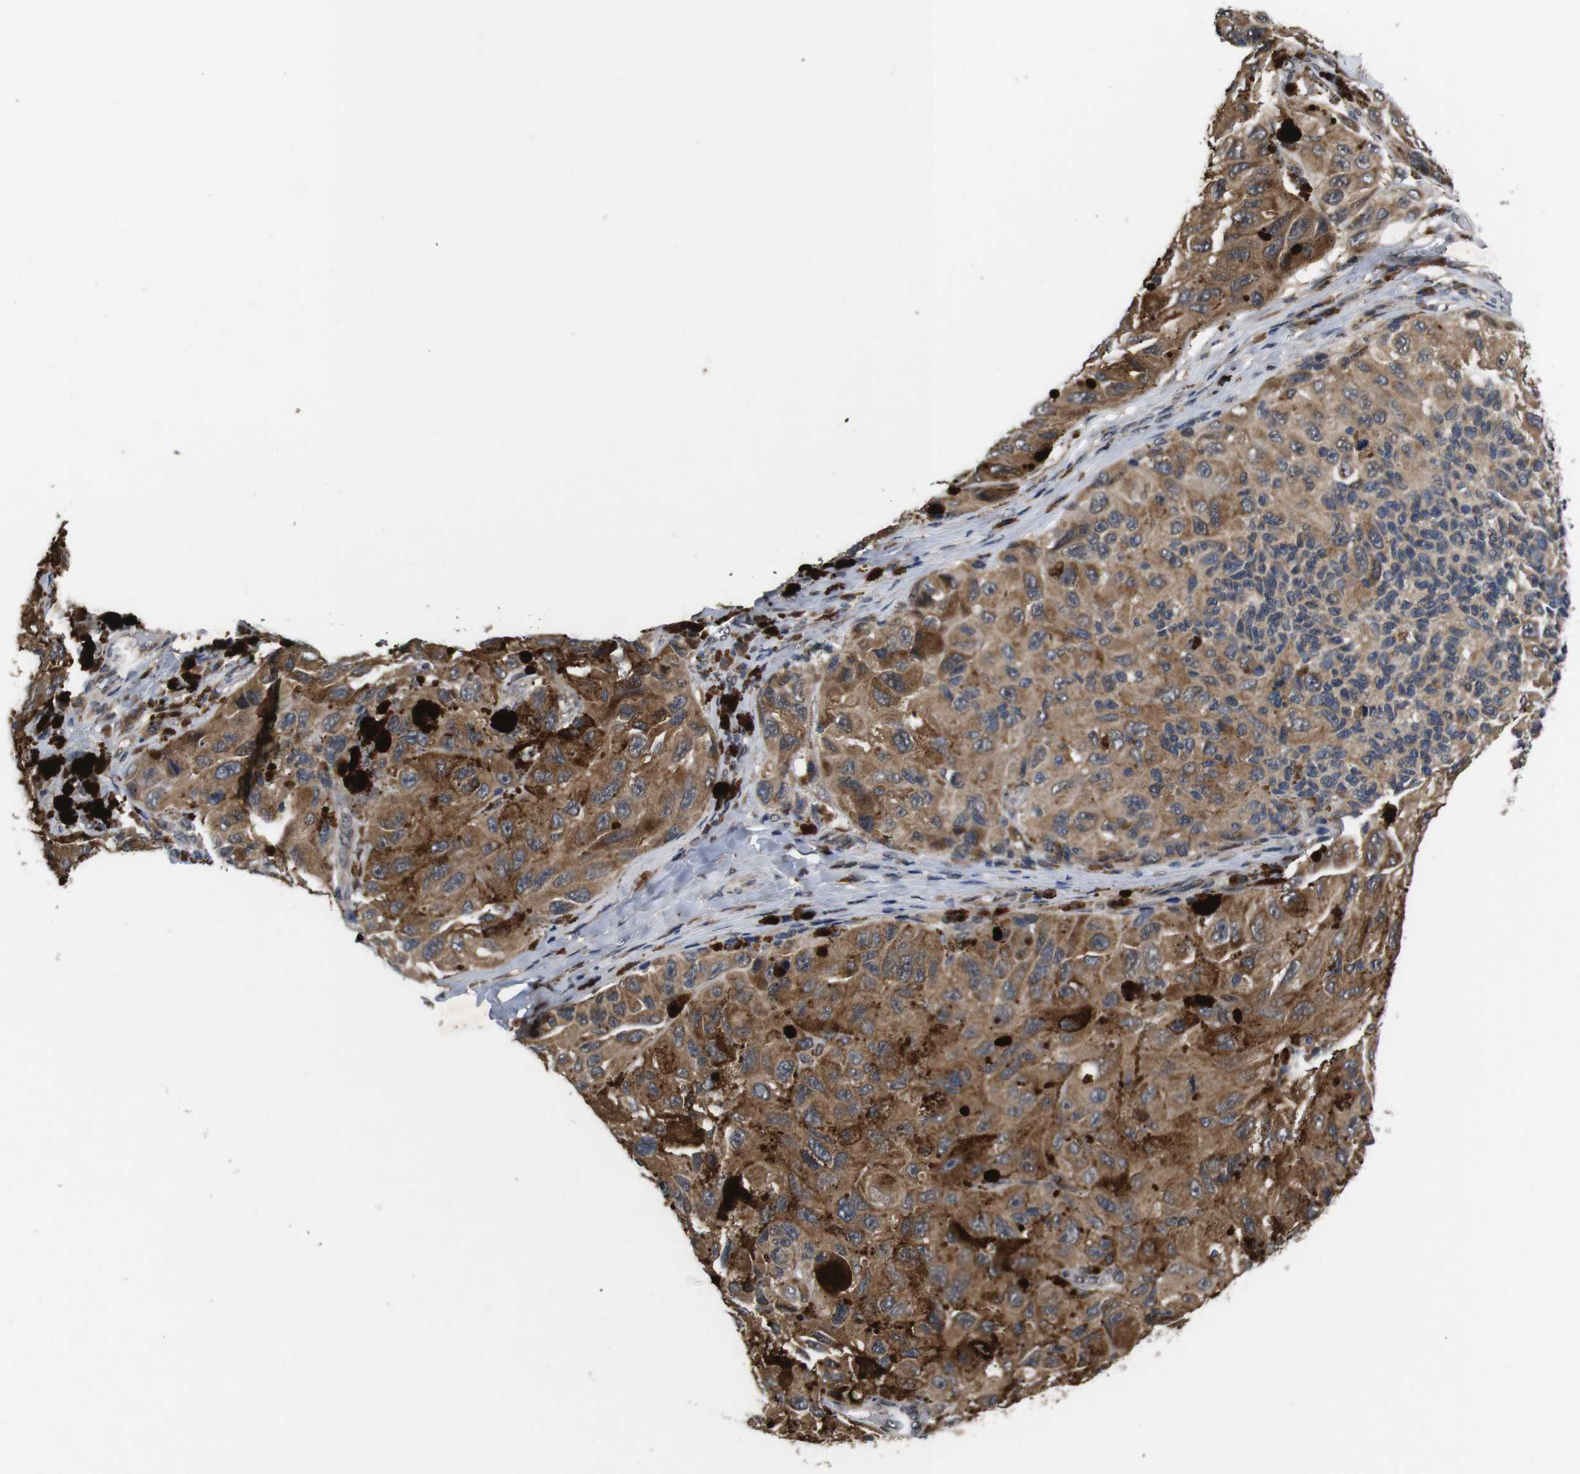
{"staining": {"intensity": "moderate", "quantity": ">75%", "location": "cytoplasmic/membranous"}, "tissue": "melanoma", "cell_type": "Tumor cells", "image_type": "cancer", "snomed": [{"axis": "morphology", "description": "Malignant melanoma, NOS"}, {"axis": "topography", "description": "Skin"}], "caption": "This micrograph reveals immunohistochemistry staining of malignant melanoma, with medium moderate cytoplasmic/membranous staining in approximately >75% of tumor cells.", "gene": "ZBTB46", "patient": {"sex": "female", "age": 73}}